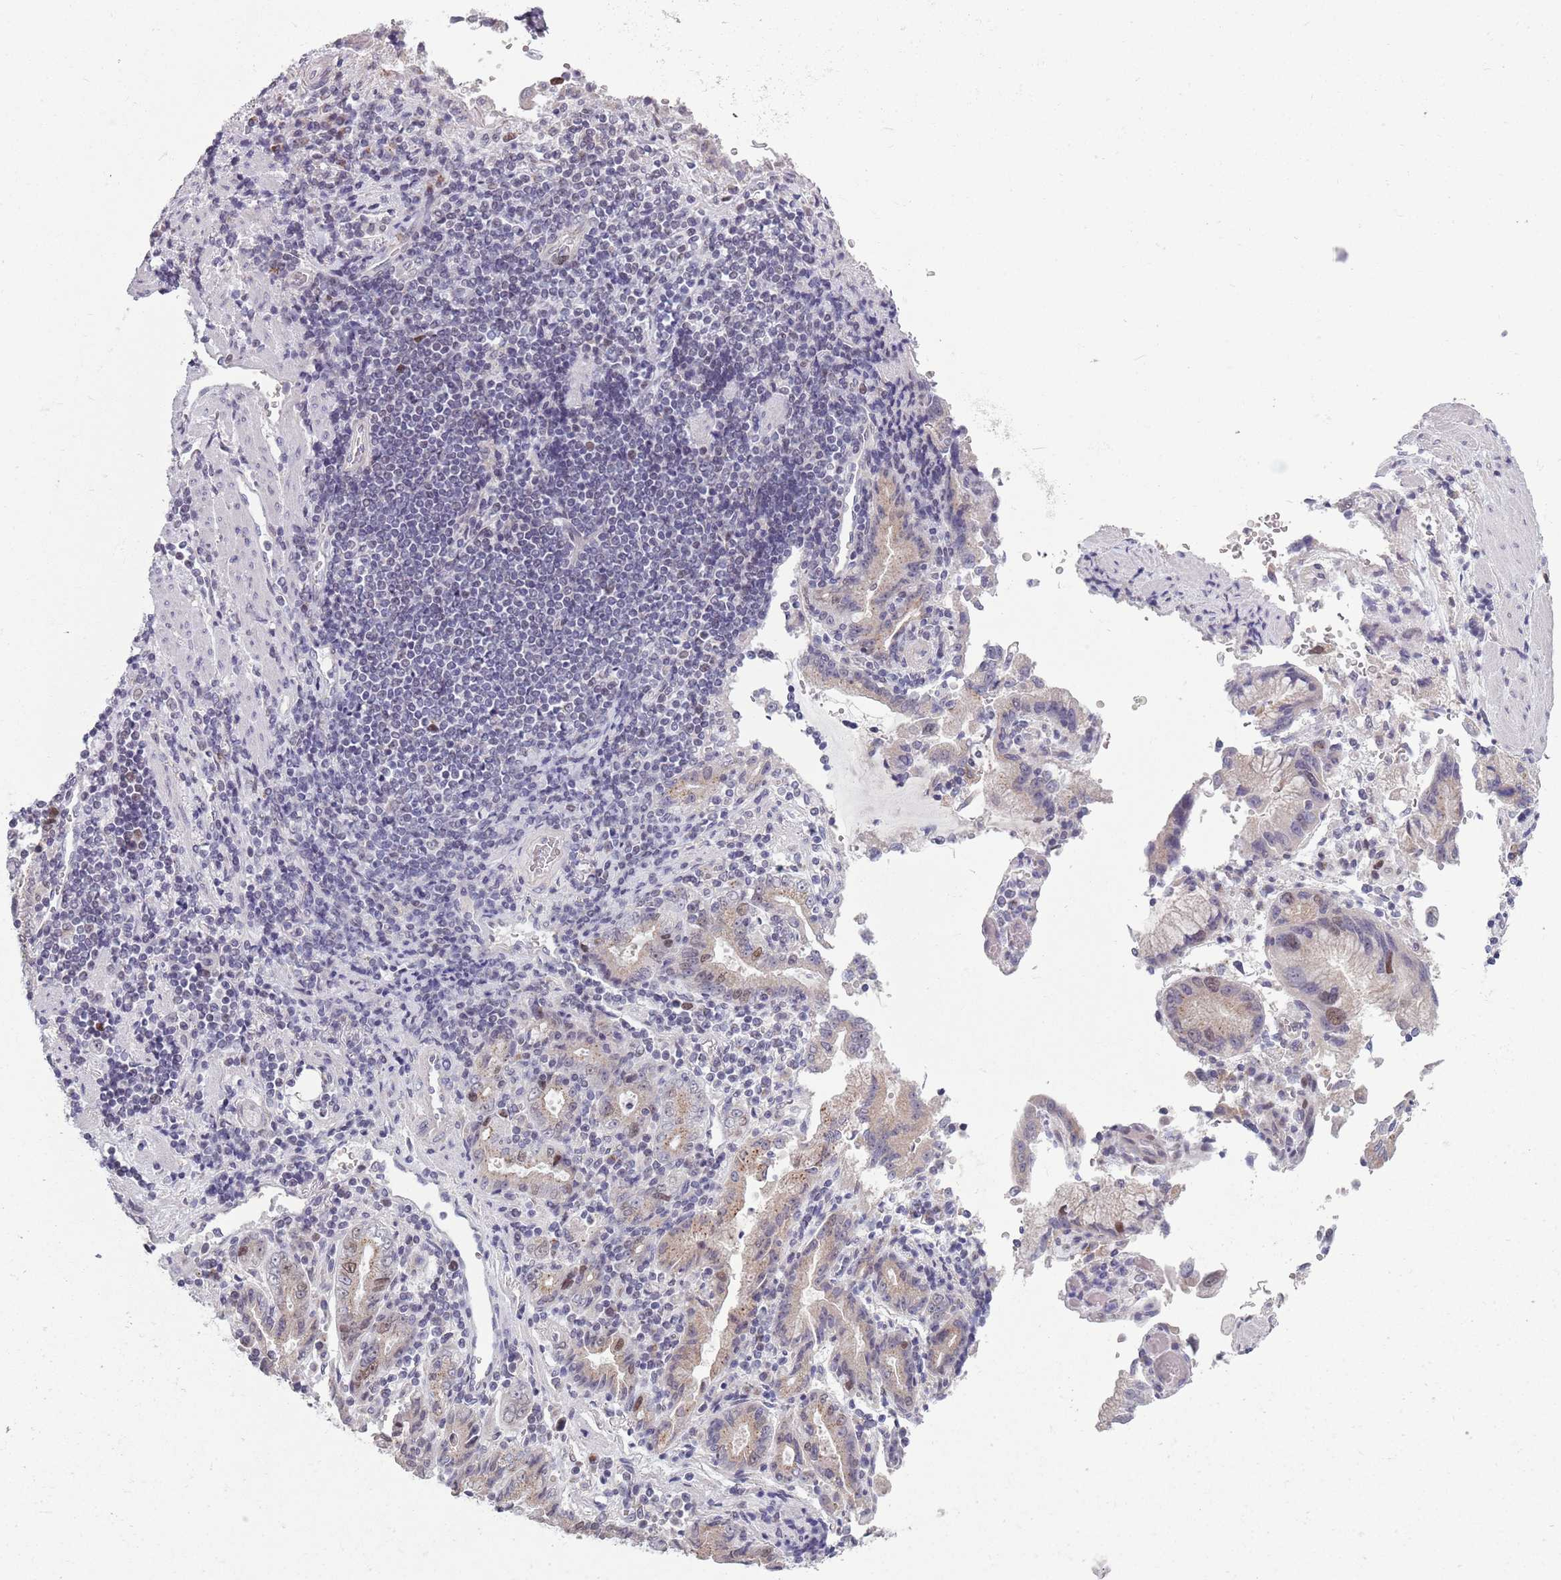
{"staining": {"intensity": "weak", "quantity": "<25%", "location": "cytoplasmic/membranous"}, "tissue": "stomach cancer", "cell_type": "Tumor cells", "image_type": "cancer", "snomed": [{"axis": "morphology", "description": "Adenocarcinoma, NOS"}, {"axis": "topography", "description": "Stomach"}], "caption": "This photomicrograph is of adenocarcinoma (stomach) stained with IHC to label a protein in brown with the nuclei are counter-stained blue. There is no staining in tumor cells.", "gene": "ZKSCAN2", "patient": {"sex": "male", "age": 62}}